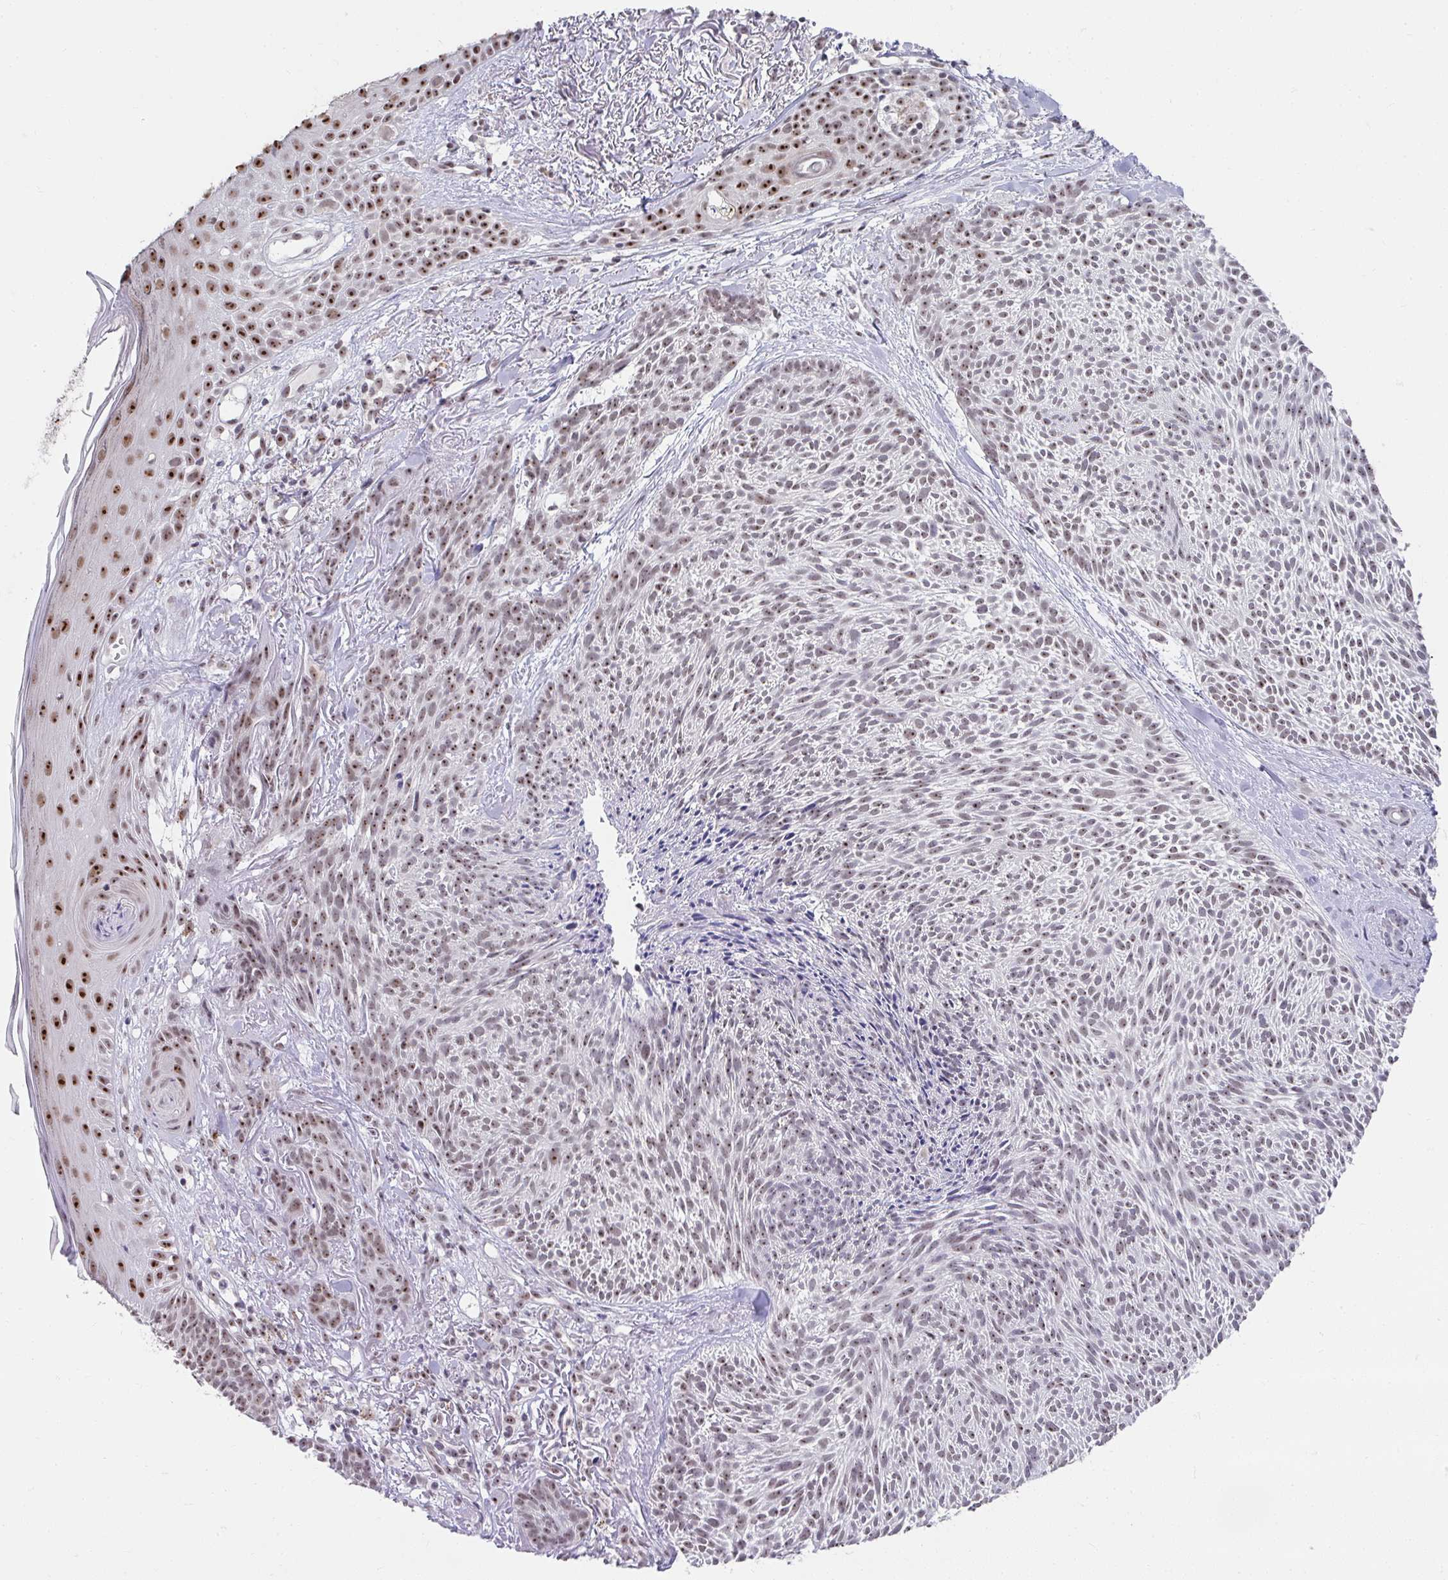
{"staining": {"intensity": "weak", "quantity": "25%-75%", "location": "nuclear"}, "tissue": "skin cancer", "cell_type": "Tumor cells", "image_type": "cancer", "snomed": [{"axis": "morphology", "description": "Basal cell carcinoma"}, {"axis": "topography", "description": "Skin"}], "caption": "Protein staining of skin cancer (basal cell carcinoma) tissue exhibits weak nuclear expression in about 25%-75% of tumor cells.", "gene": "HIRA", "patient": {"sex": "female", "age": 78}}